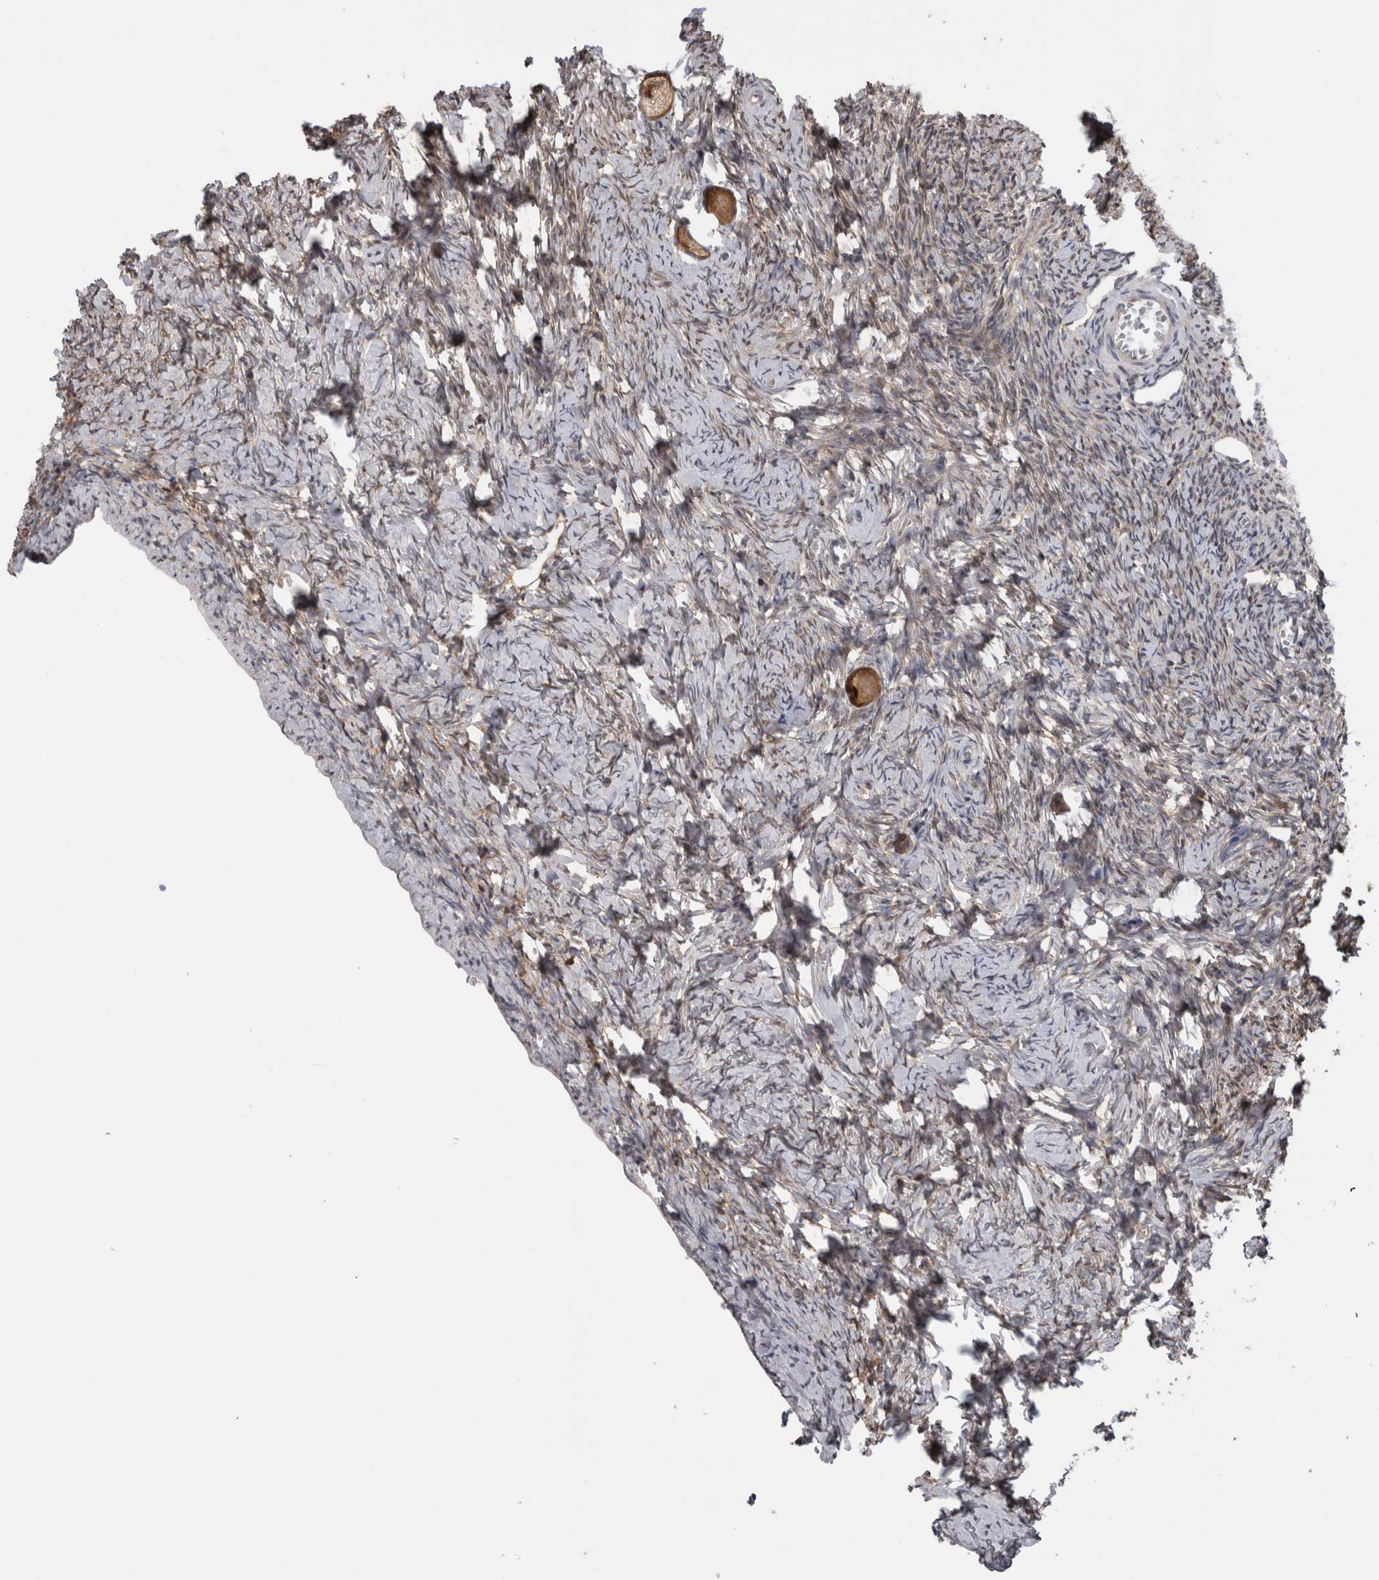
{"staining": {"intensity": "moderate", "quantity": ">75%", "location": "cytoplasmic/membranous"}, "tissue": "ovary", "cell_type": "Follicle cells", "image_type": "normal", "snomed": [{"axis": "morphology", "description": "Normal tissue, NOS"}, {"axis": "topography", "description": "Ovary"}], "caption": "IHC histopathology image of normal ovary: ovary stained using immunohistochemistry (IHC) reveals medium levels of moderate protein expression localized specifically in the cytoplasmic/membranous of follicle cells, appearing as a cytoplasmic/membranous brown color.", "gene": "USH1G", "patient": {"sex": "female", "age": 27}}